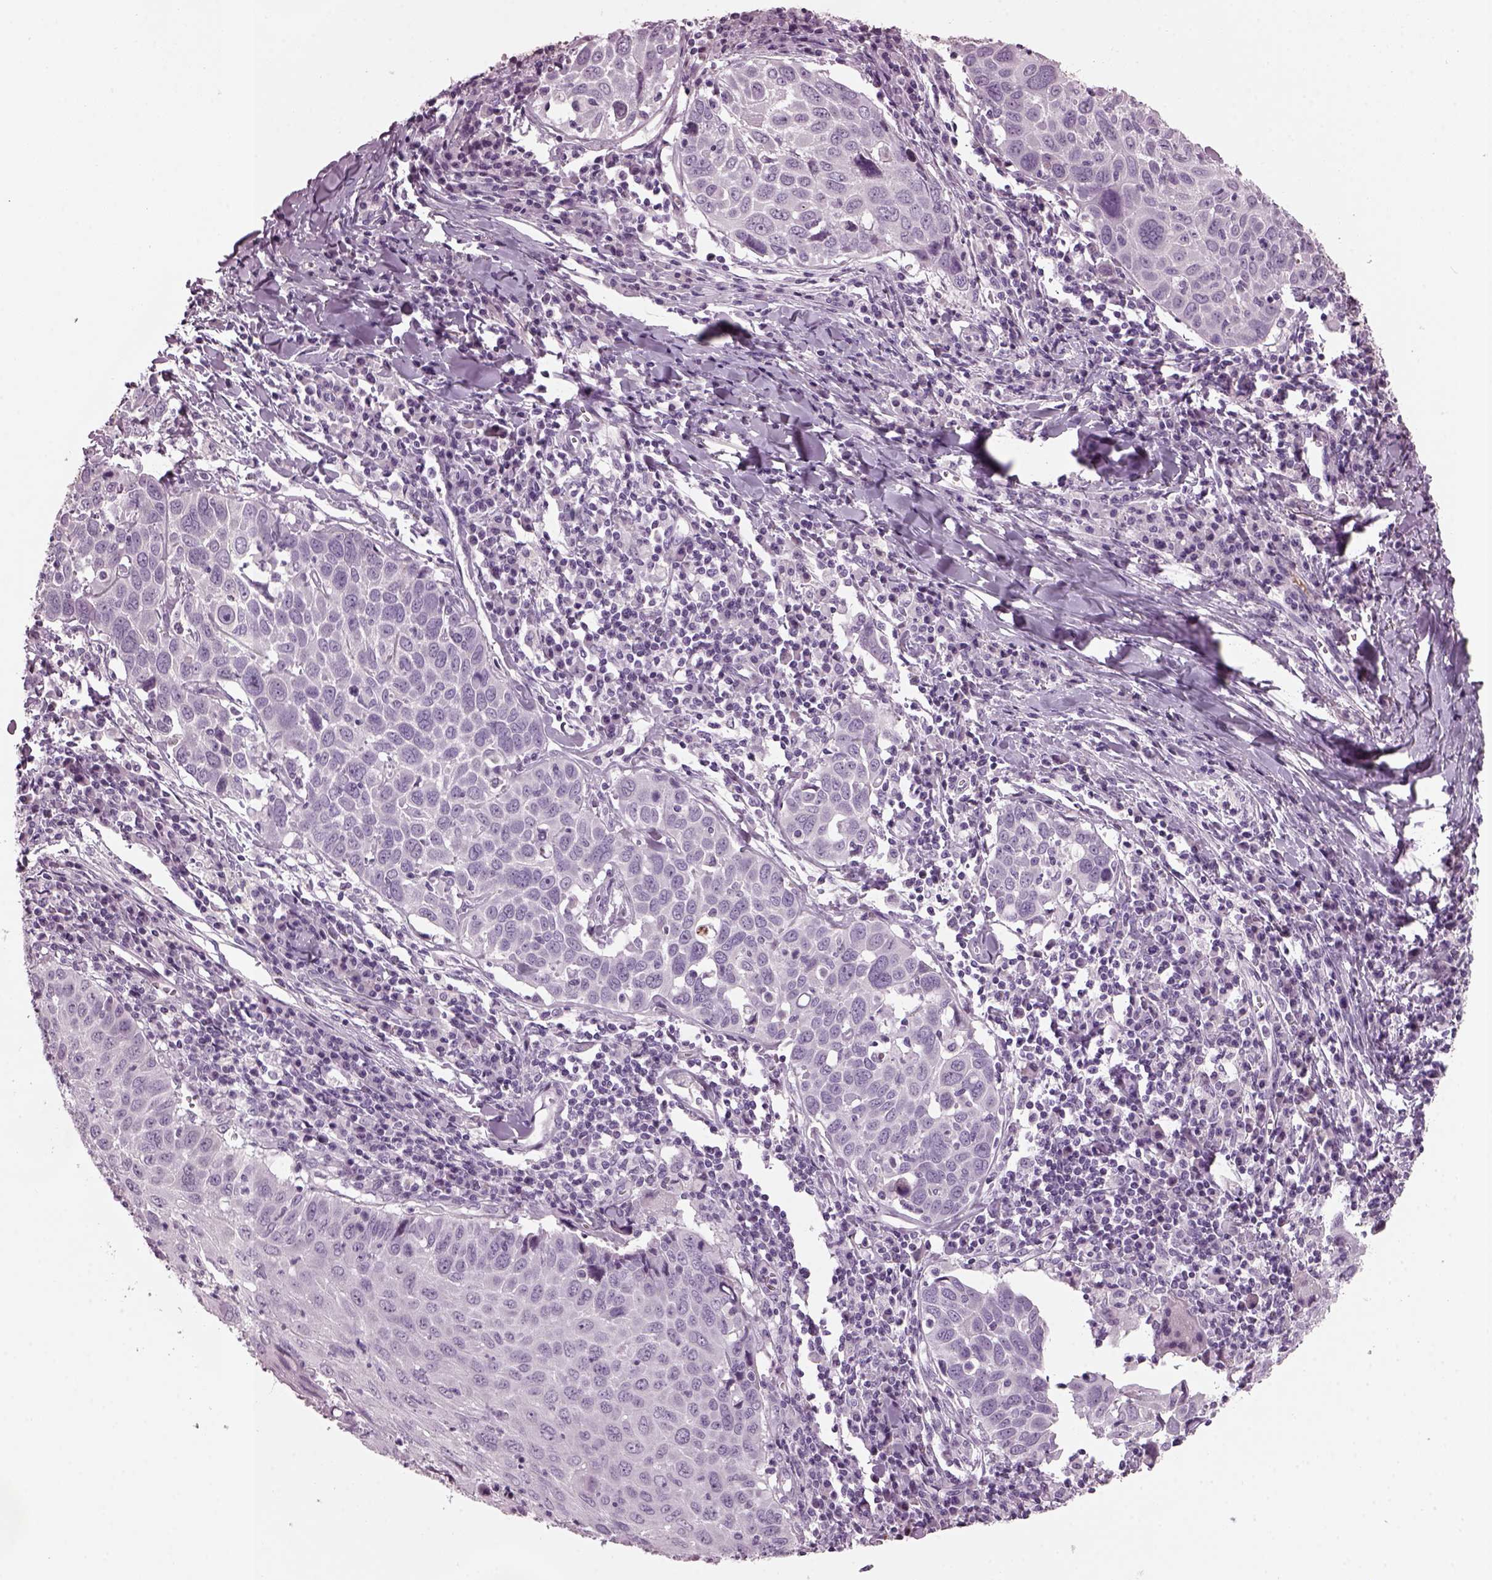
{"staining": {"intensity": "negative", "quantity": "none", "location": "none"}, "tissue": "lung cancer", "cell_type": "Tumor cells", "image_type": "cancer", "snomed": [{"axis": "morphology", "description": "Squamous cell carcinoma, NOS"}, {"axis": "topography", "description": "Lung"}], "caption": "The image displays no significant staining in tumor cells of squamous cell carcinoma (lung).", "gene": "DPYSL5", "patient": {"sex": "male", "age": 57}}